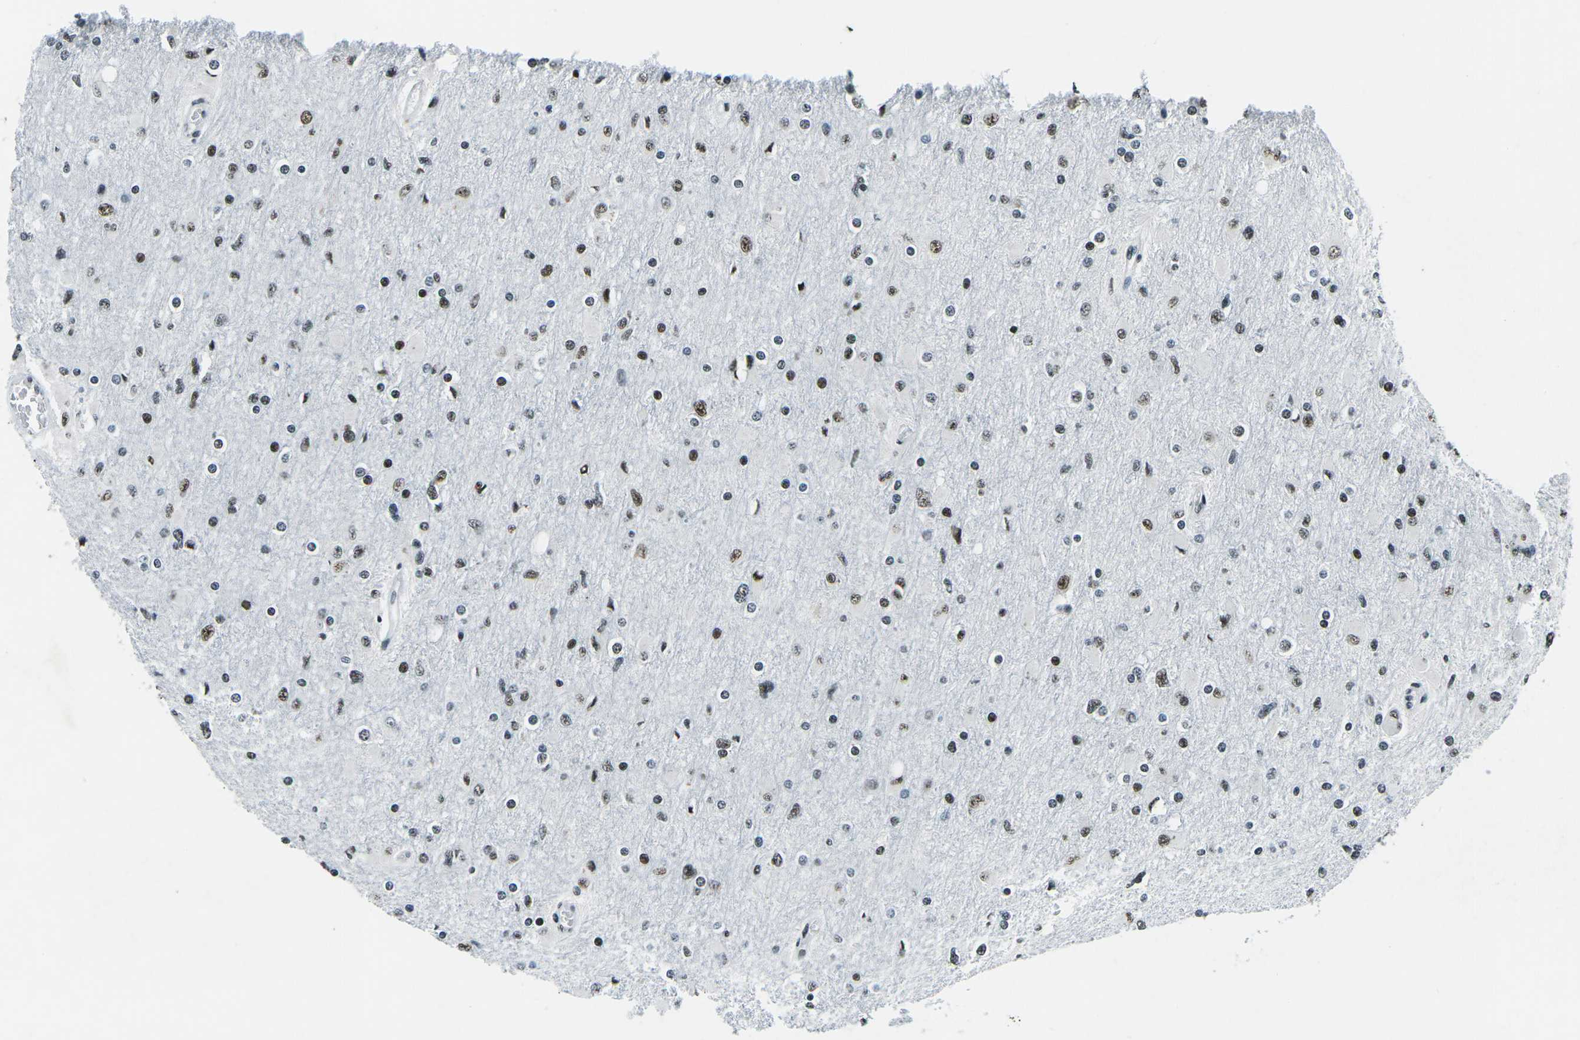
{"staining": {"intensity": "moderate", "quantity": "25%-75%", "location": "nuclear"}, "tissue": "glioma", "cell_type": "Tumor cells", "image_type": "cancer", "snomed": [{"axis": "morphology", "description": "Glioma, malignant, High grade"}, {"axis": "topography", "description": "Cerebral cortex"}], "caption": "Tumor cells exhibit medium levels of moderate nuclear positivity in approximately 25%-75% of cells in malignant glioma (high-grade).", "gene": "RBL2", "patient": {"sex": "female", "age": 36}}